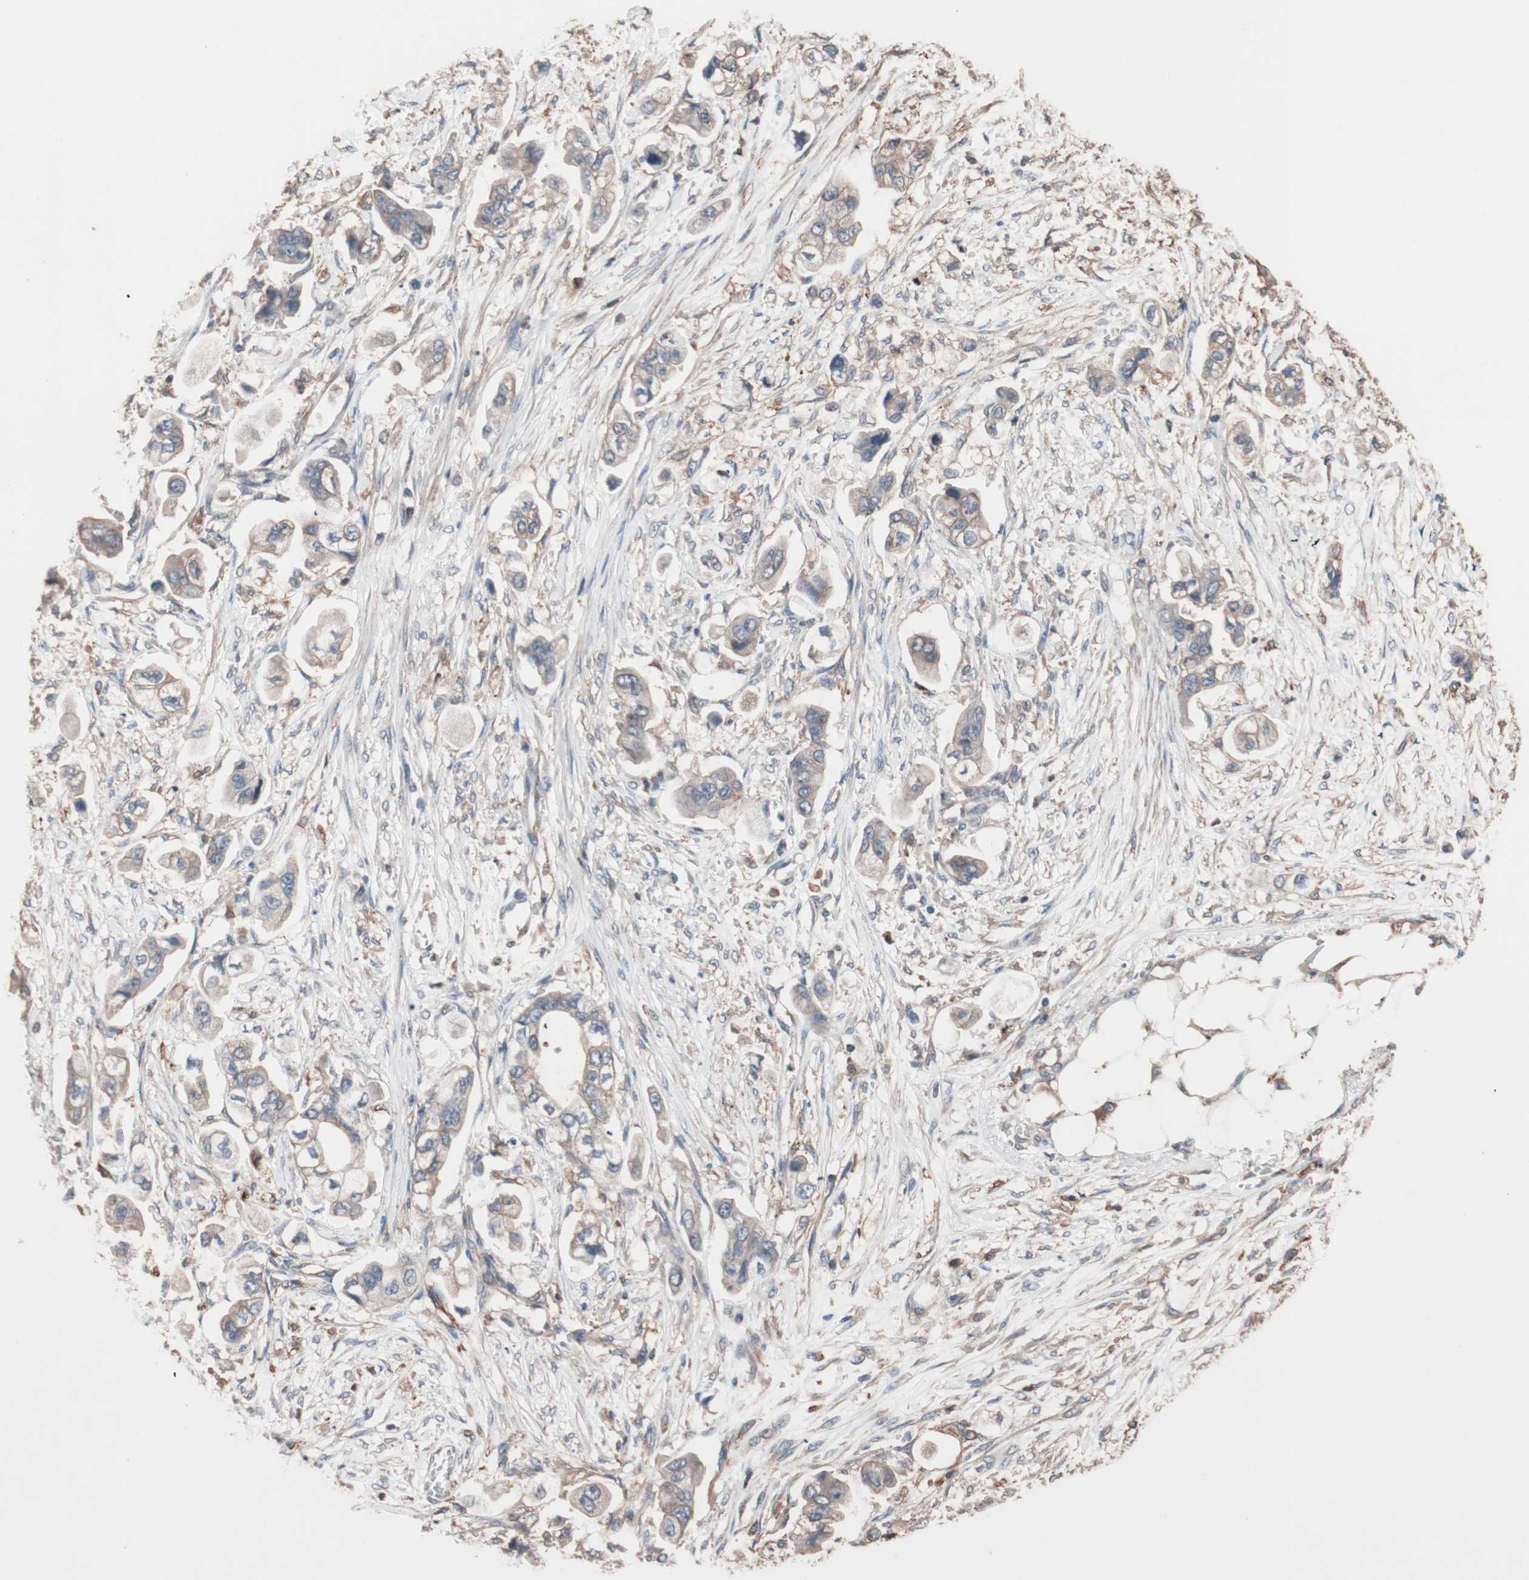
{"staining": {"intensity": "weak", "quantity": "25%-75%", "location": "cytoplasmic/membranous"}, "tissue": "stomach cancer", "cell_type": "Tumor cells", "image_type": "cancer", "snomed": [{"axis": "morphology", "description": "Adenocarcinoma, NOS"}, {"axis": "topography", "description": "Stomach"}], "caption": "Stomach adenocarcinoma stained for a protein exhibits weak cytoplasmic/membranous positivity in tumor cells. The staining is performed using DAB (3,3'-diaminobenzidine) brown chromogen to label protein expression. The nuclei are counter-stained blue using hematoxylin.", "gene": "ATG7", "patient": {"sex": "male", "age": 62}}